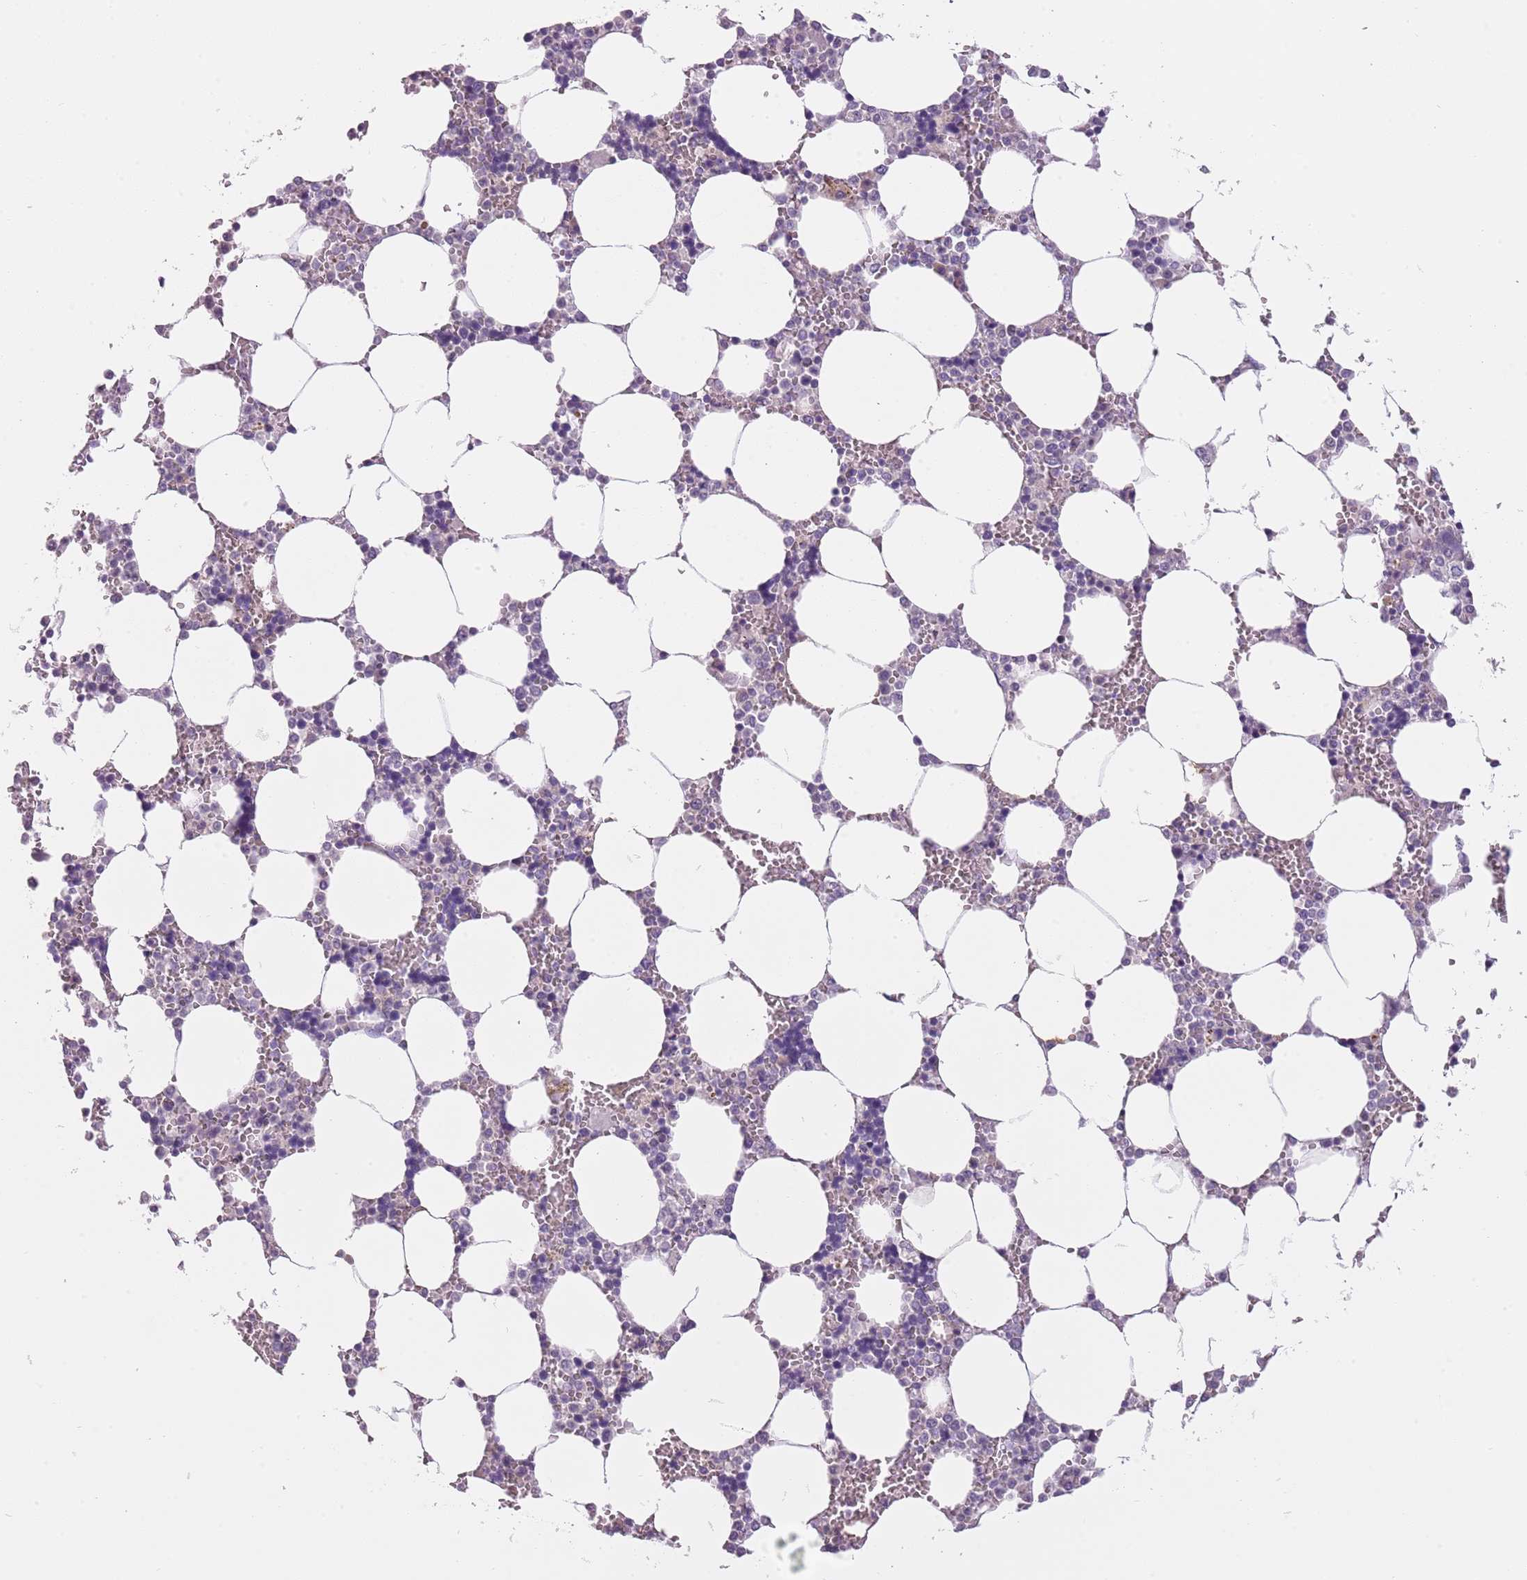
{"staining": {"intensity": "negative", "quantity": "none", "location": "none"}, "tissue": "bone marrow", "cell_type": "Hematopoietic cells", "image_type": "normal", "snomed": [{"axis": "morphology", "description": "Normal tissue, NOS"}, {"axis": "topography", "description": "Bone marrow"}], "caption": "Immunohistochemistry micrograph of benign bone marrow stained for a protein (brown), which reveals no positivity in hematopoietic cells. Nuclei are stained in blue.", "gene": "SLC35E3", "patient": {"sex": "male", "age": 64}}